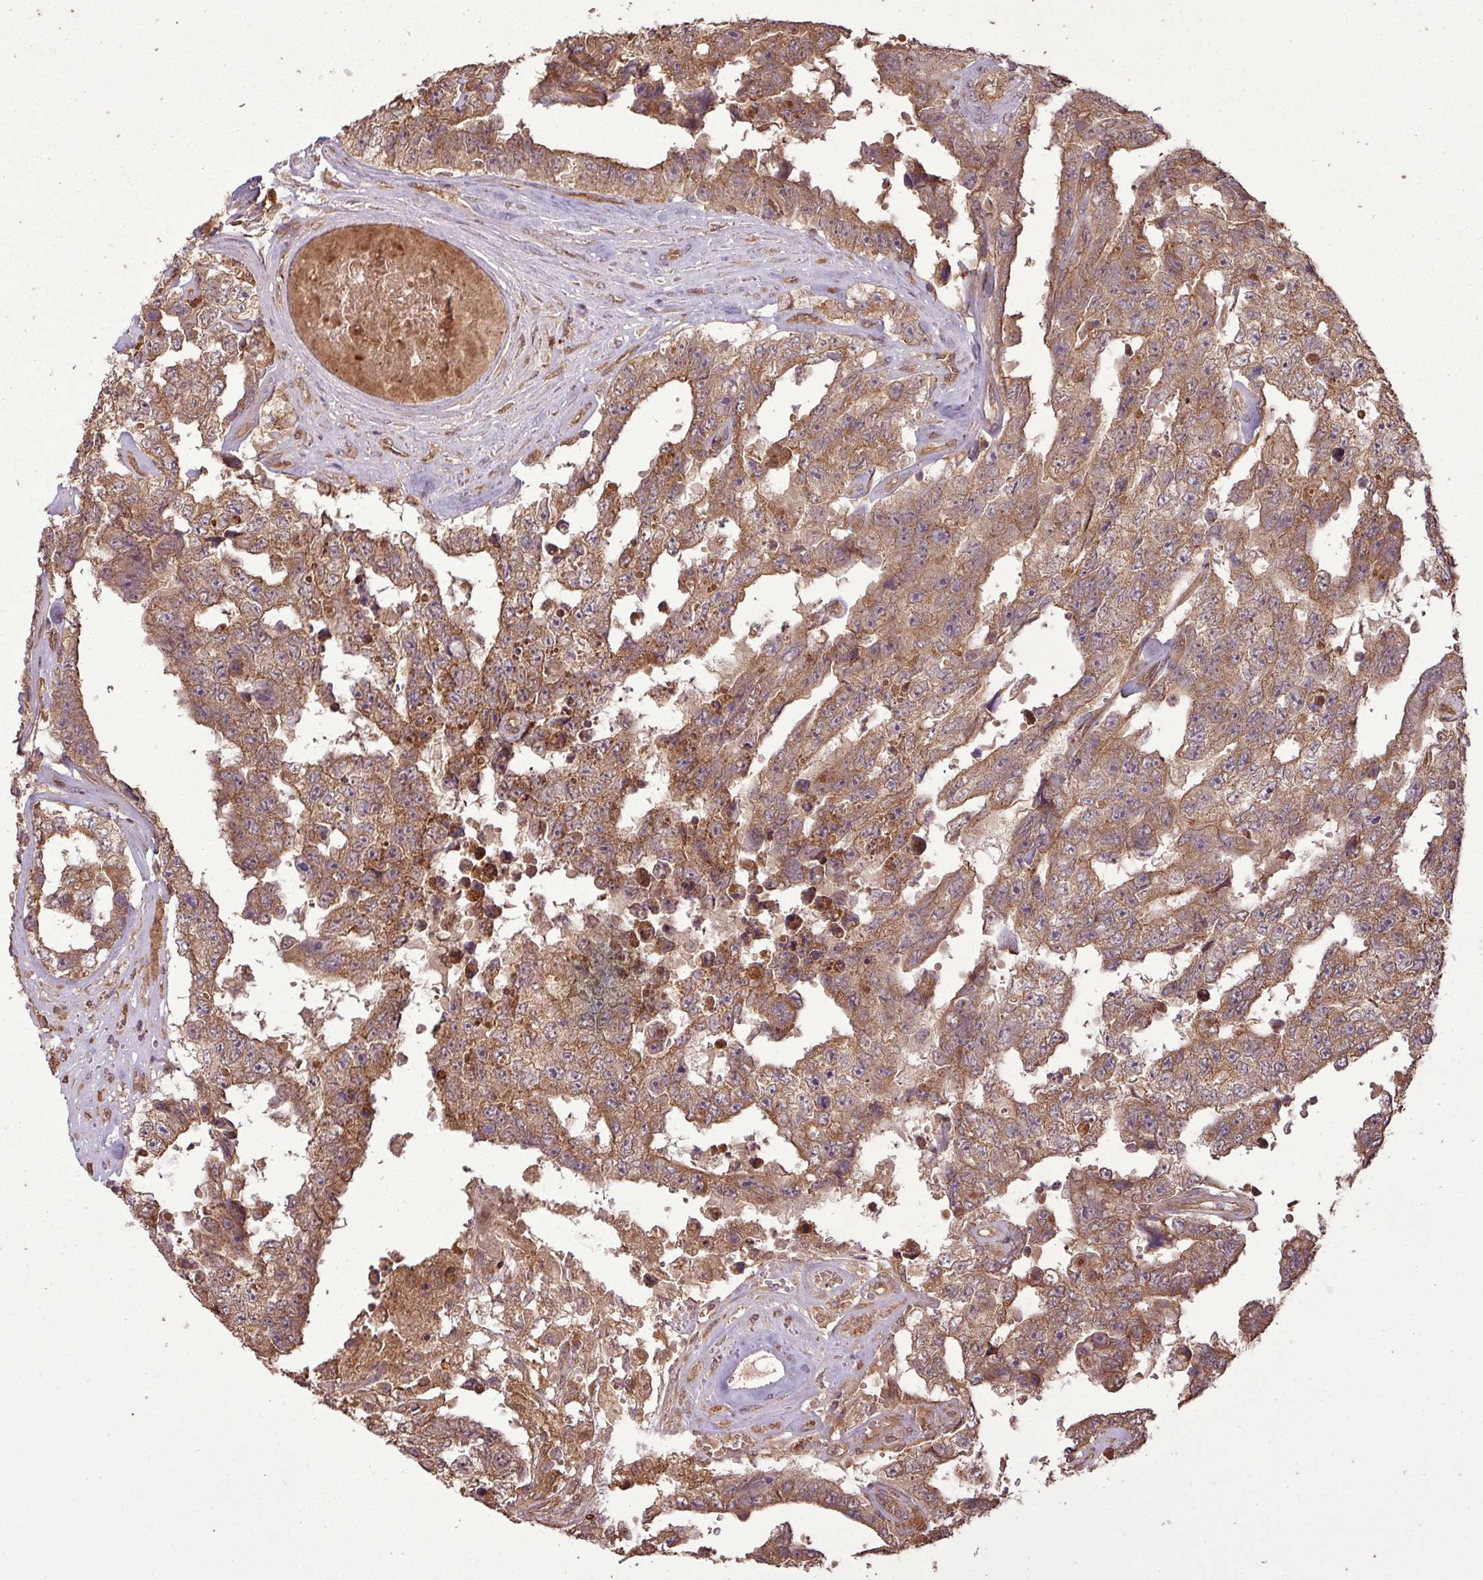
{"staining": {"intensity": "moderate", "quantity": ">75%", "location": "cytoplasmic/membranous"}, "tissue": "testis cancer", "cell_type": "Tumor cells", "image_type": "cancer", "snomed": [{"axis": "morphology", "description": "Normal tissue, NOS"}, {"axis": "morphology", "description": "Carcinoma, Embryonal, NOS"}, {"axis": "topography", "description": "Testis"}, {"axis": "topography", "description": "Epididymis"}], "caption": "Testis embryonal carcinoma was stained to show a protein in brown. There is medium levels of moderate cytoplasmic/membranous staining in about >75% of tumor cells.", "gene": "NT5C3A", "patient": {"sex": "male", "age": 25}}